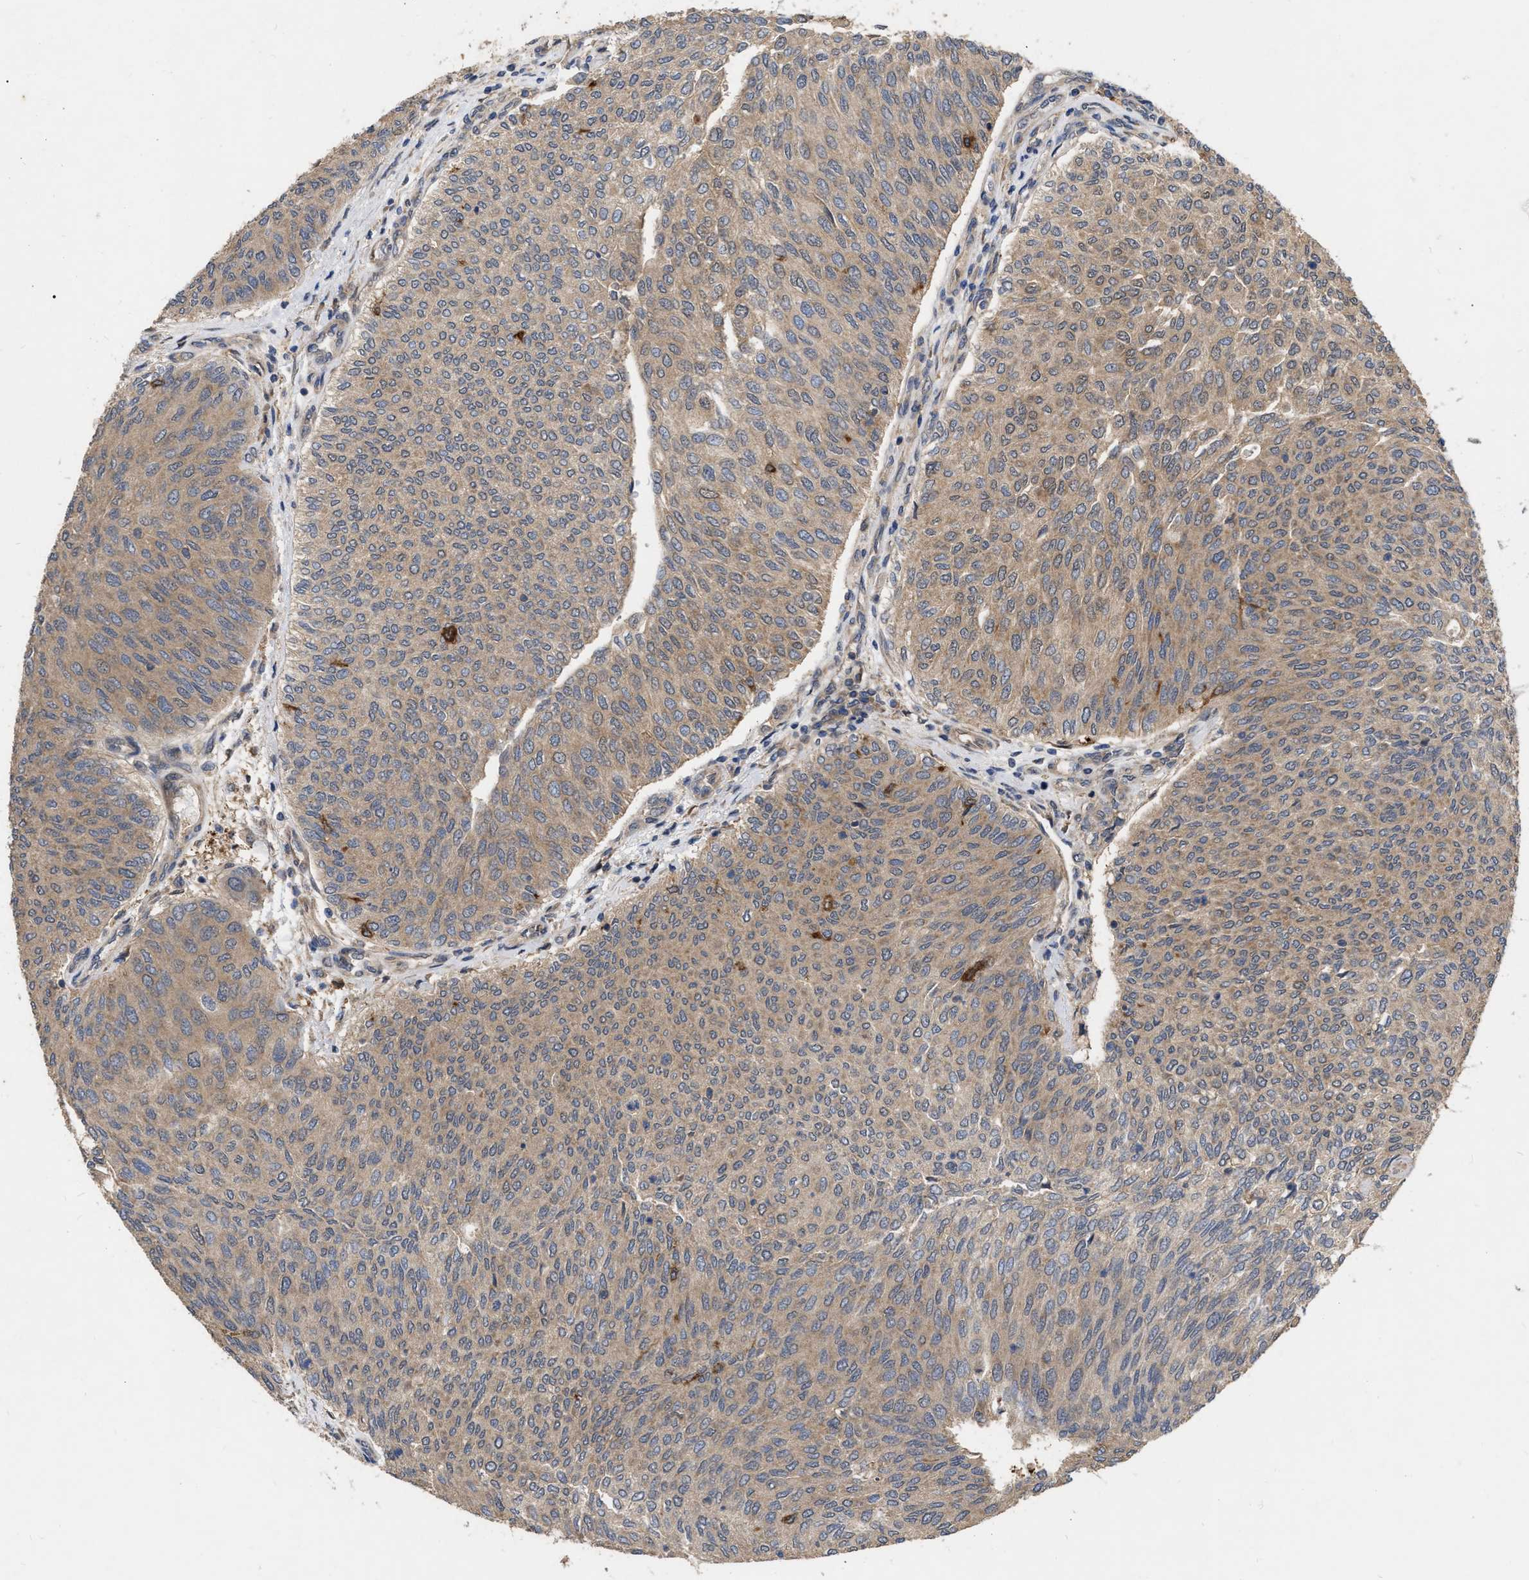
{"staining": {"intensity": "moderate", "quantity": ">75%", "location": "cytoplasmic/membranous"}, "tissue": "urothelial cancer", "cell_type": "Tumor cells", "image_type": "cancer", "snomed": [{"axis": "morphology", "description": "Urothelial carcinoma, Low grade"}, {"axis": "topography", "description": "Urinary bladder"}], "caption": "DAB immunohistochemical staining of human urothelial carcinoma (low-grade) displays moderate cytoplasmic/membranous protein positivity in approximately >75% of tumor cells. (IHC, brightfield microscopy, high magnification).", "gene": "CDKN2C", "patient": {"sex": "female", "age": 79}}